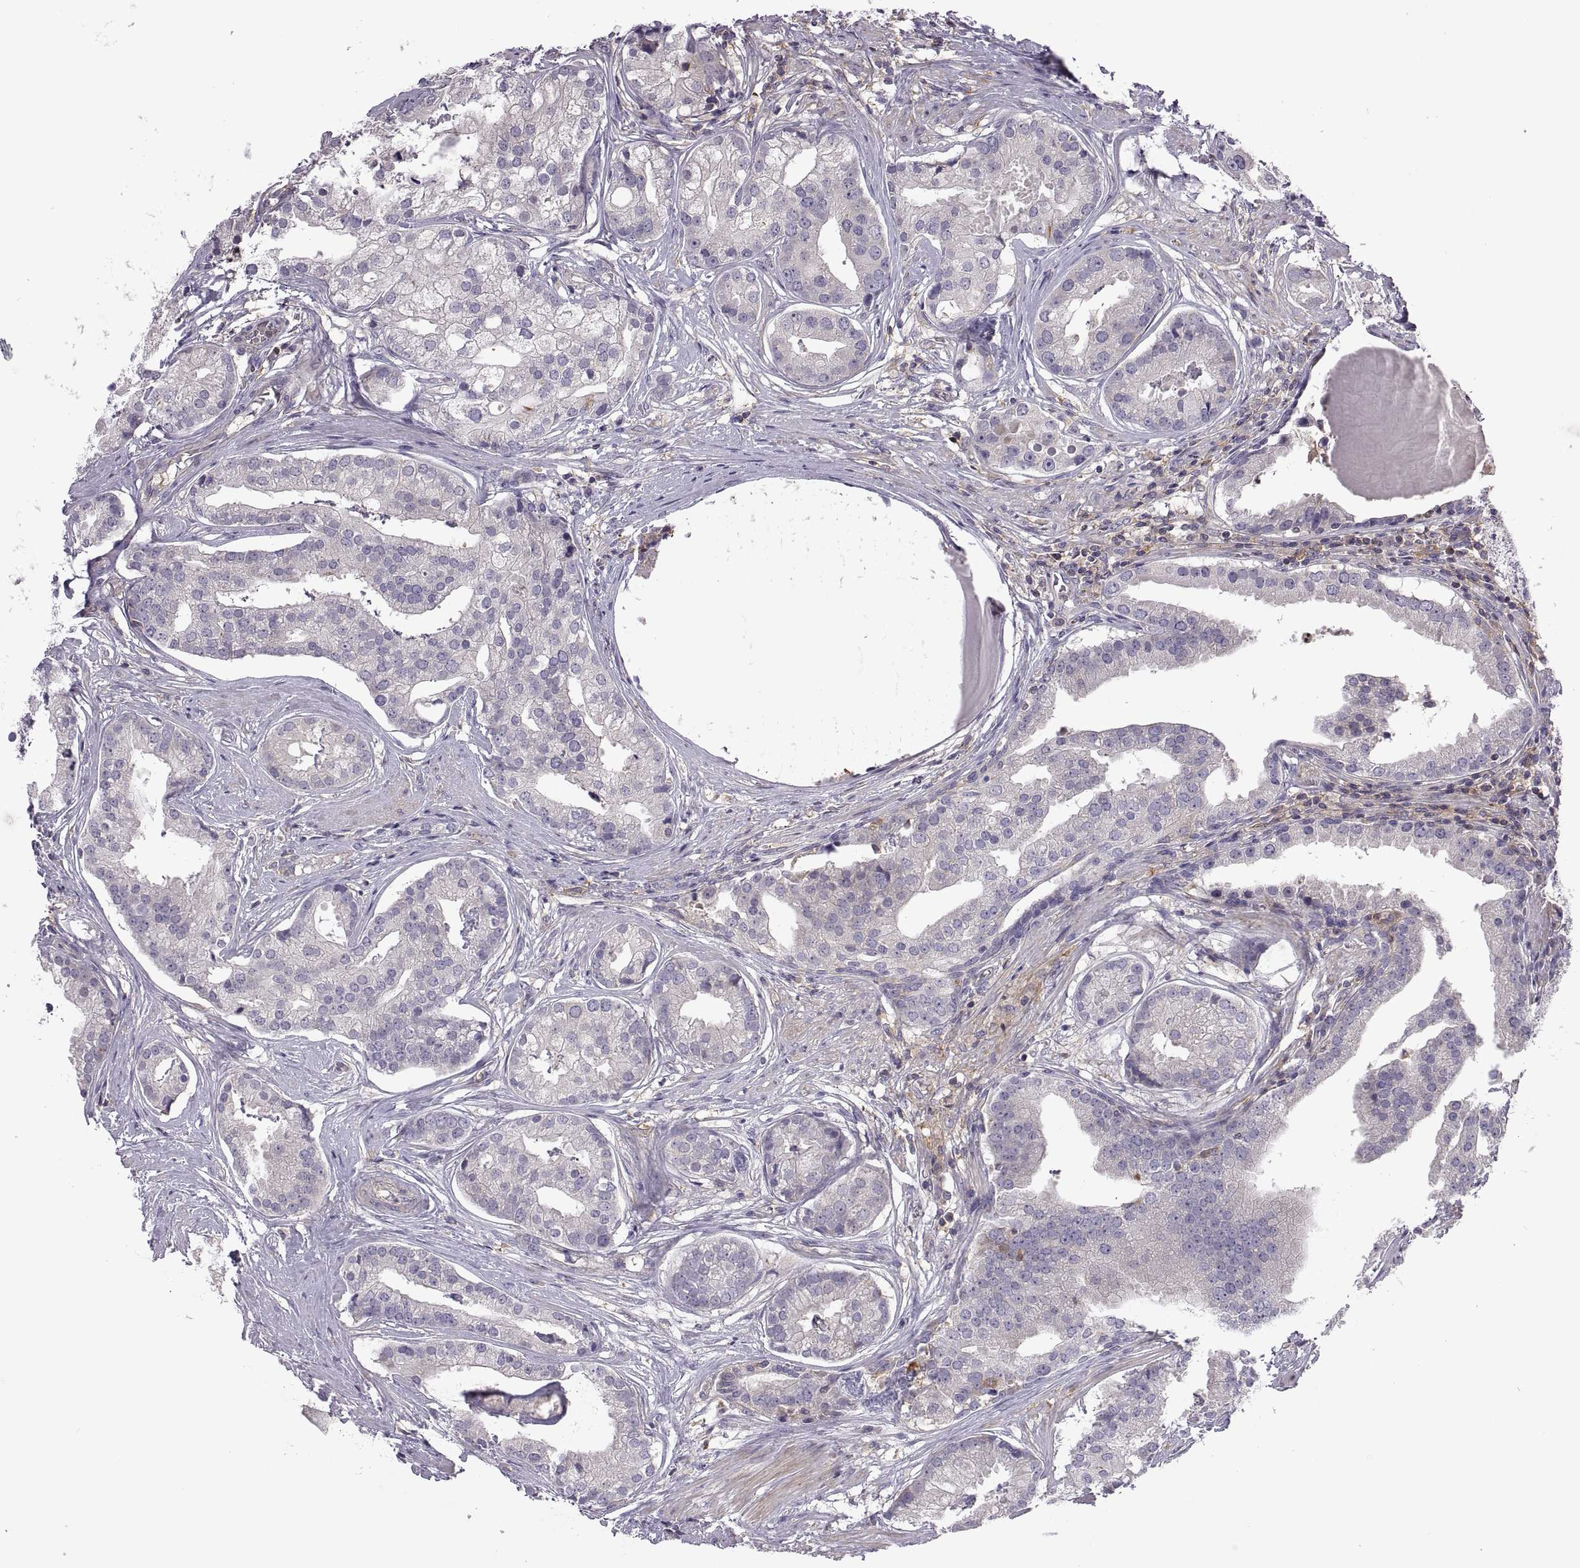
{"staining": {"intensity": "negative", "quantity": "none", "location": "none"}, "tissue": "prostate cancer", "cell_type": "Tumor cells", "image_type": "cancer", "snomed": [{"axis": "morphology", "description": "Adenocarcinoma, NOS"}, {"axis": "topography", "description": "Prostate and seminal vesicle, NOS"}, {"axis": "topography", "description": "Prostate"}], "caption": "Human adenocarcinoma (prostate) stained for a protein using immunohistochemistry reveals no staining in tumor cells.", "gene": "SPATA32", "patient": {"sex": "male", "age": 44}}